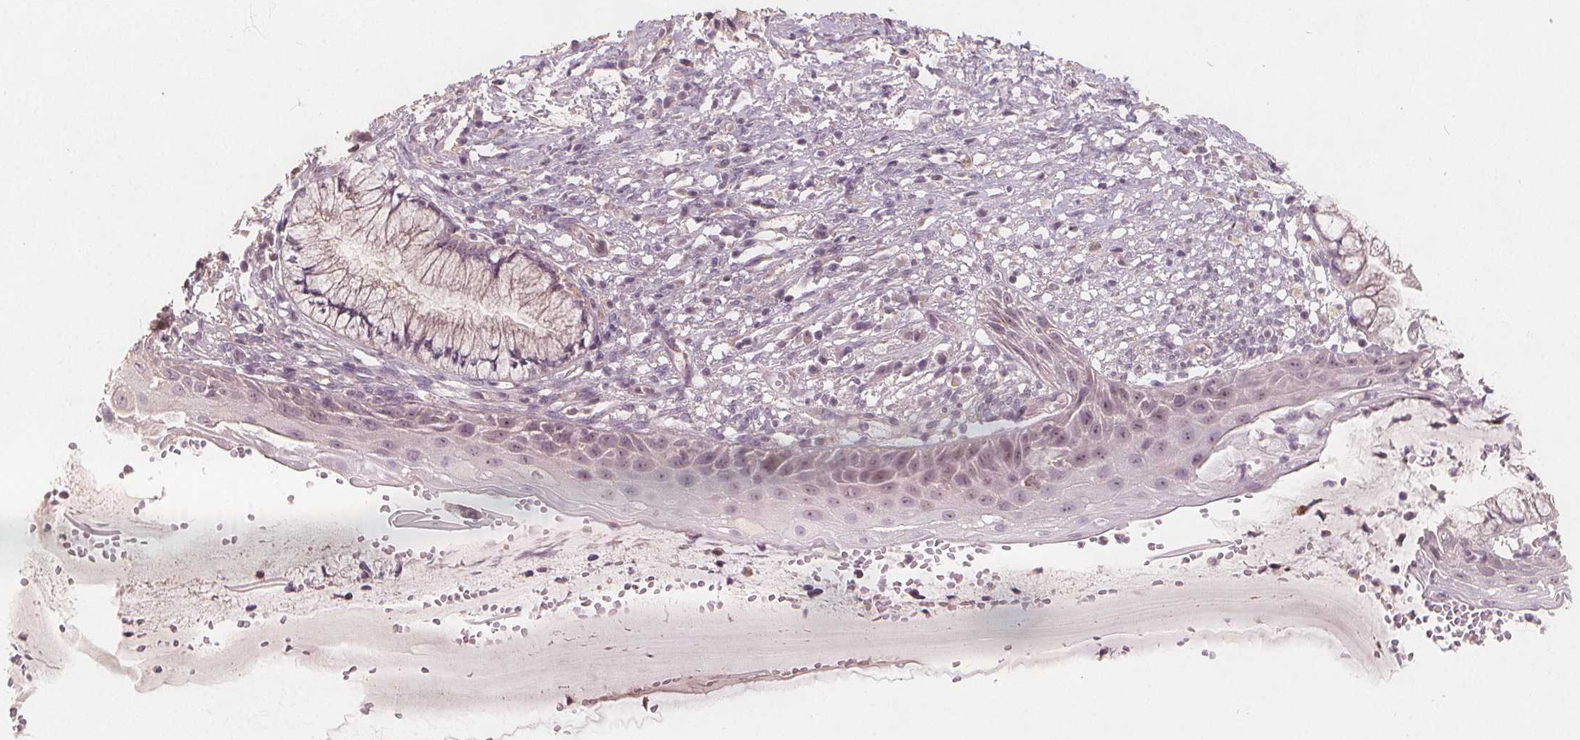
{"staining": {"intensity": "negative", "quantity": "none", "location": "none"}, "tissue": "cervix", "cell_type": "Glandular cells", "image_type": "normal", "snomed": [{"axis": "morphology", "description": "Normal tissue, NOS"}, {"axis": "topography", "description": "Cervix"}], "caption": "Immunohistochemistry (IHC) image of normal cervix: cervix stained with DAB reveals no significant protein positivity in glandular cells.", "gene": "DRC3", "patient": {"sex": "female", "age": 37}}